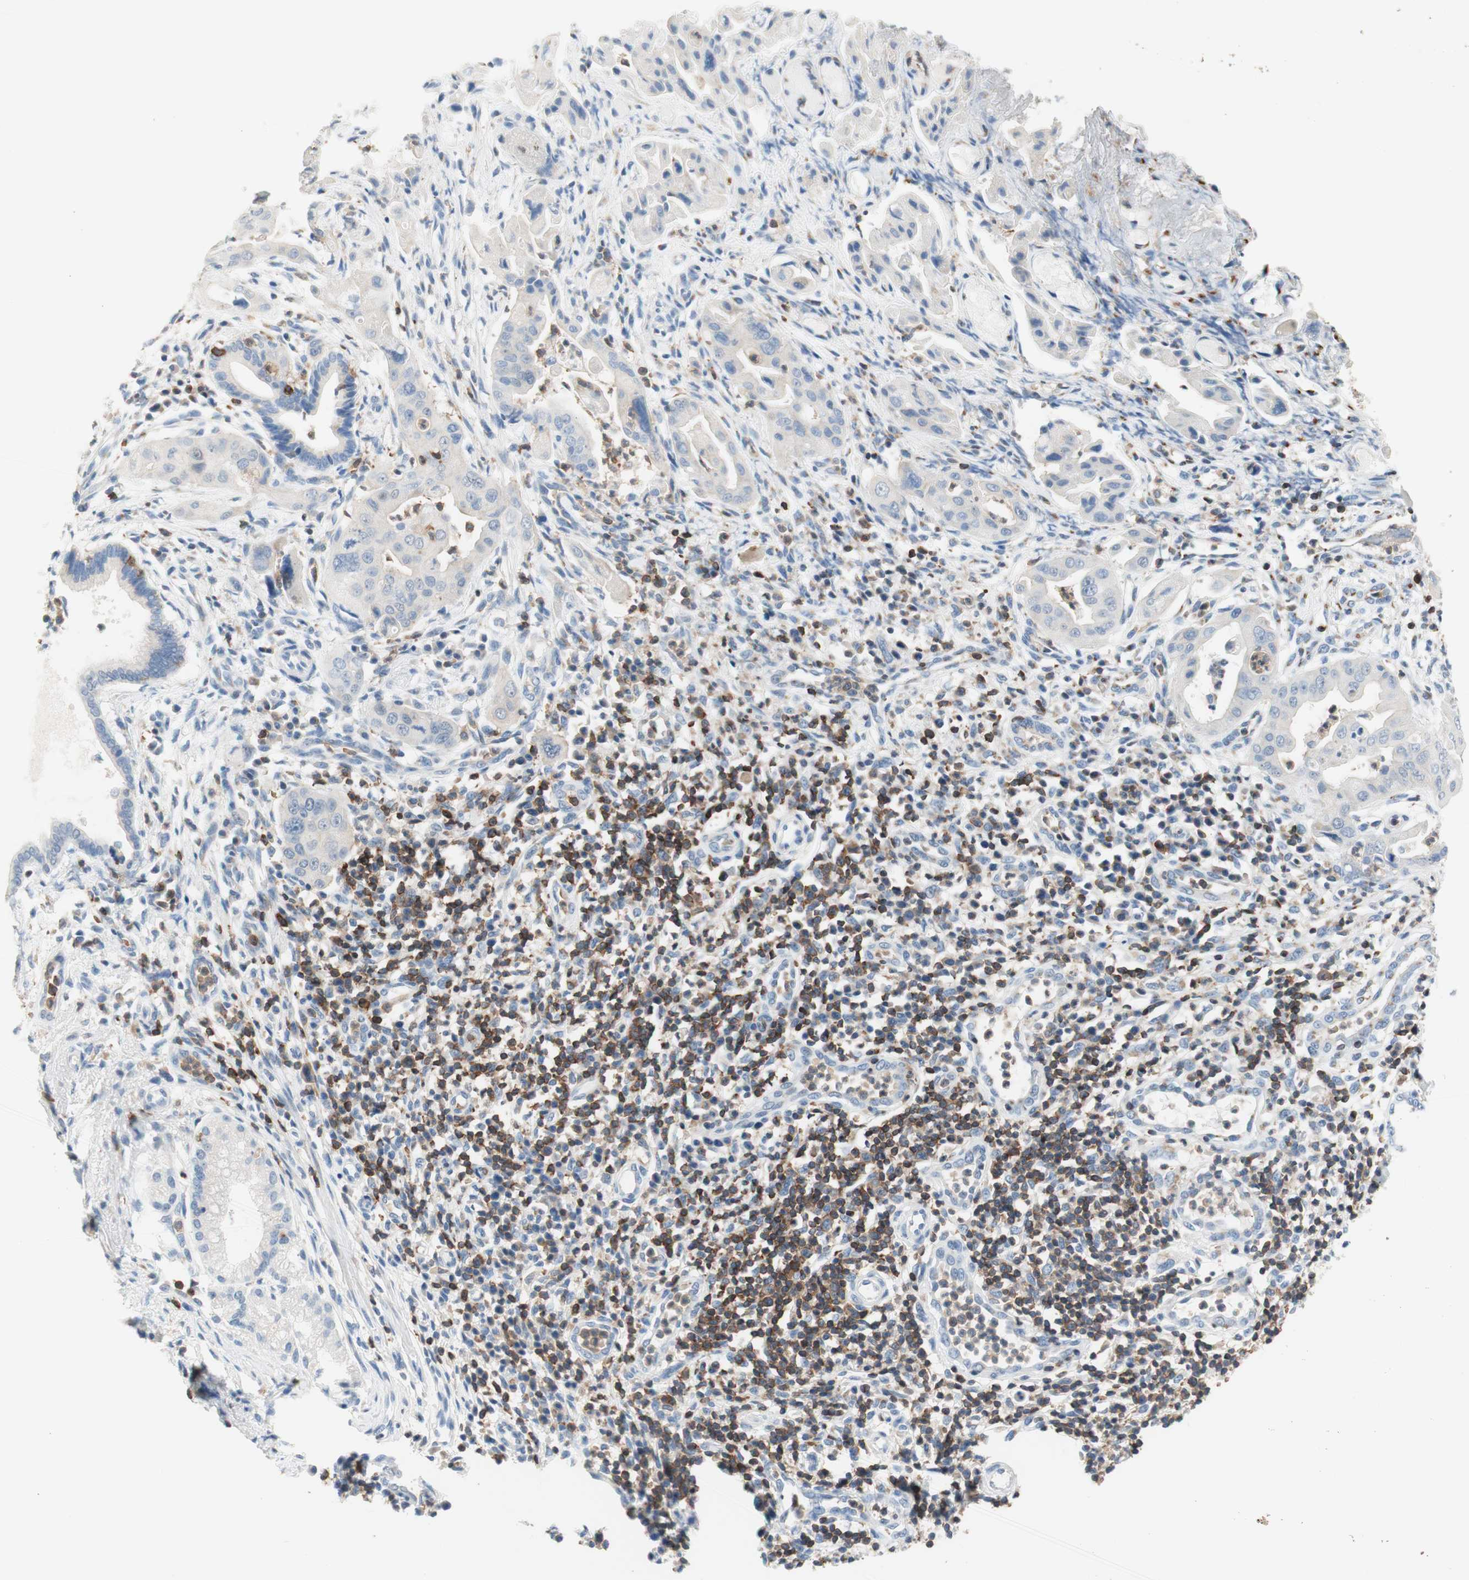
{"staining": {"intensity": "negative", "quantity": "none", "location": "none"}, "tissue": "pancreatic cancer", "cell_type": "Tumor cells", "image_type": "cancer", "snomed": [{"axis": "morphology", "description": "Adenocarcinoma, NOS"}, {"axis": "topography", "description": "Pancreas"}], "caption": "IHC micrograph of neoplastic tissue: adenocarcinoma (pancreatic) stained with DAB displays no significant protein positivity in tumor cells.", "gene": "SPINK6", "patient": {"sex": "female", "age": 75}}